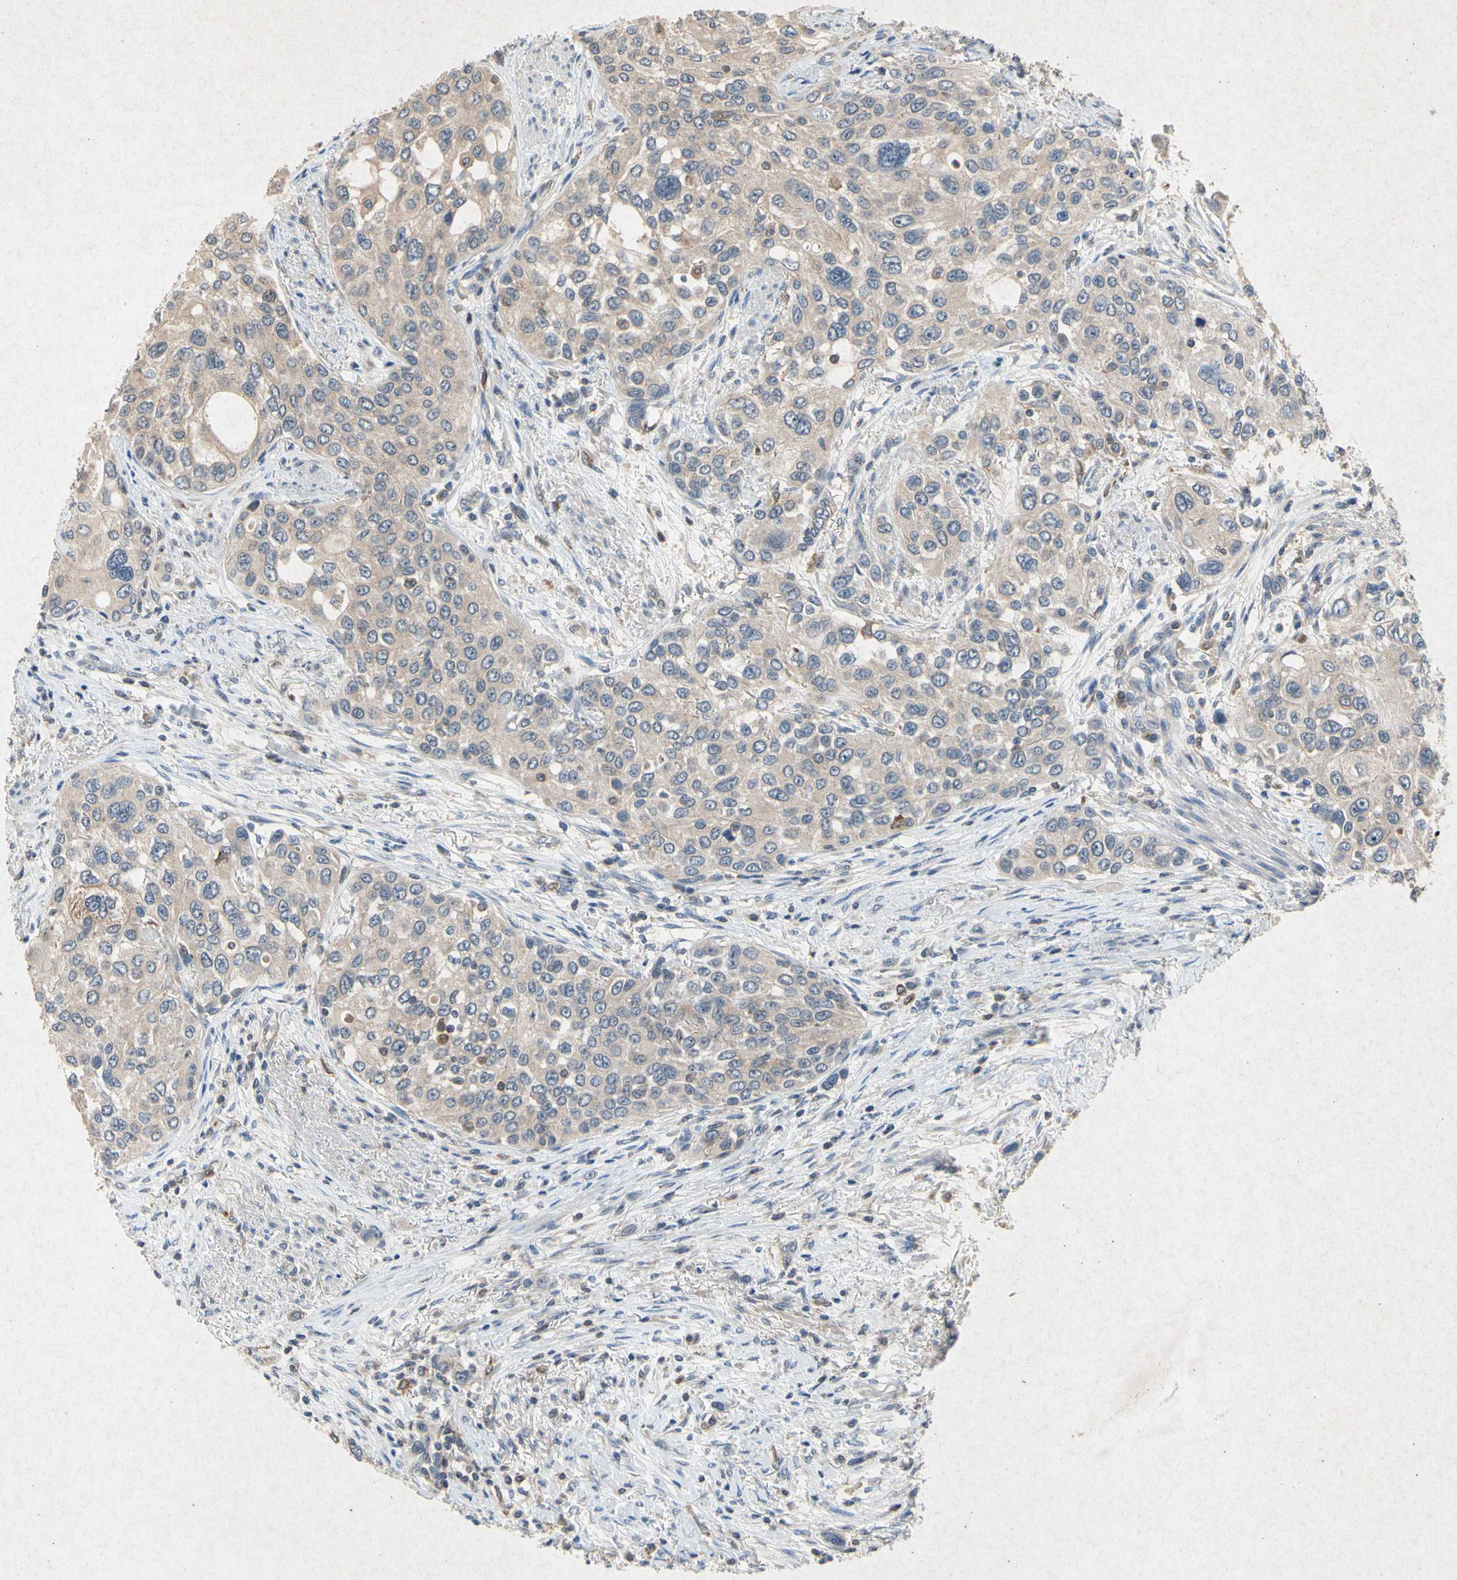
{"staining": {"intensity": "weak", "quantity": ">75%", "location": "cytoplasmic/membranous"}, "tissue": "urothelial cancer", "cell_type": "Tumor cells", "image_type": "cancer", "snomed": [{"axis": "morphology", "description": "Urothelial carcinoma, High grade"}, {"axis": "topography", "description": "Urinary bladder"}], "caption": "Human urothelial cancer stained for a protein (brown) shows weak cytoplasmic/membranous positive positivity in about >75% of tumor cells.", "gene": "RPS6KA1", "patient": {"sex": "female", "age": 56}}